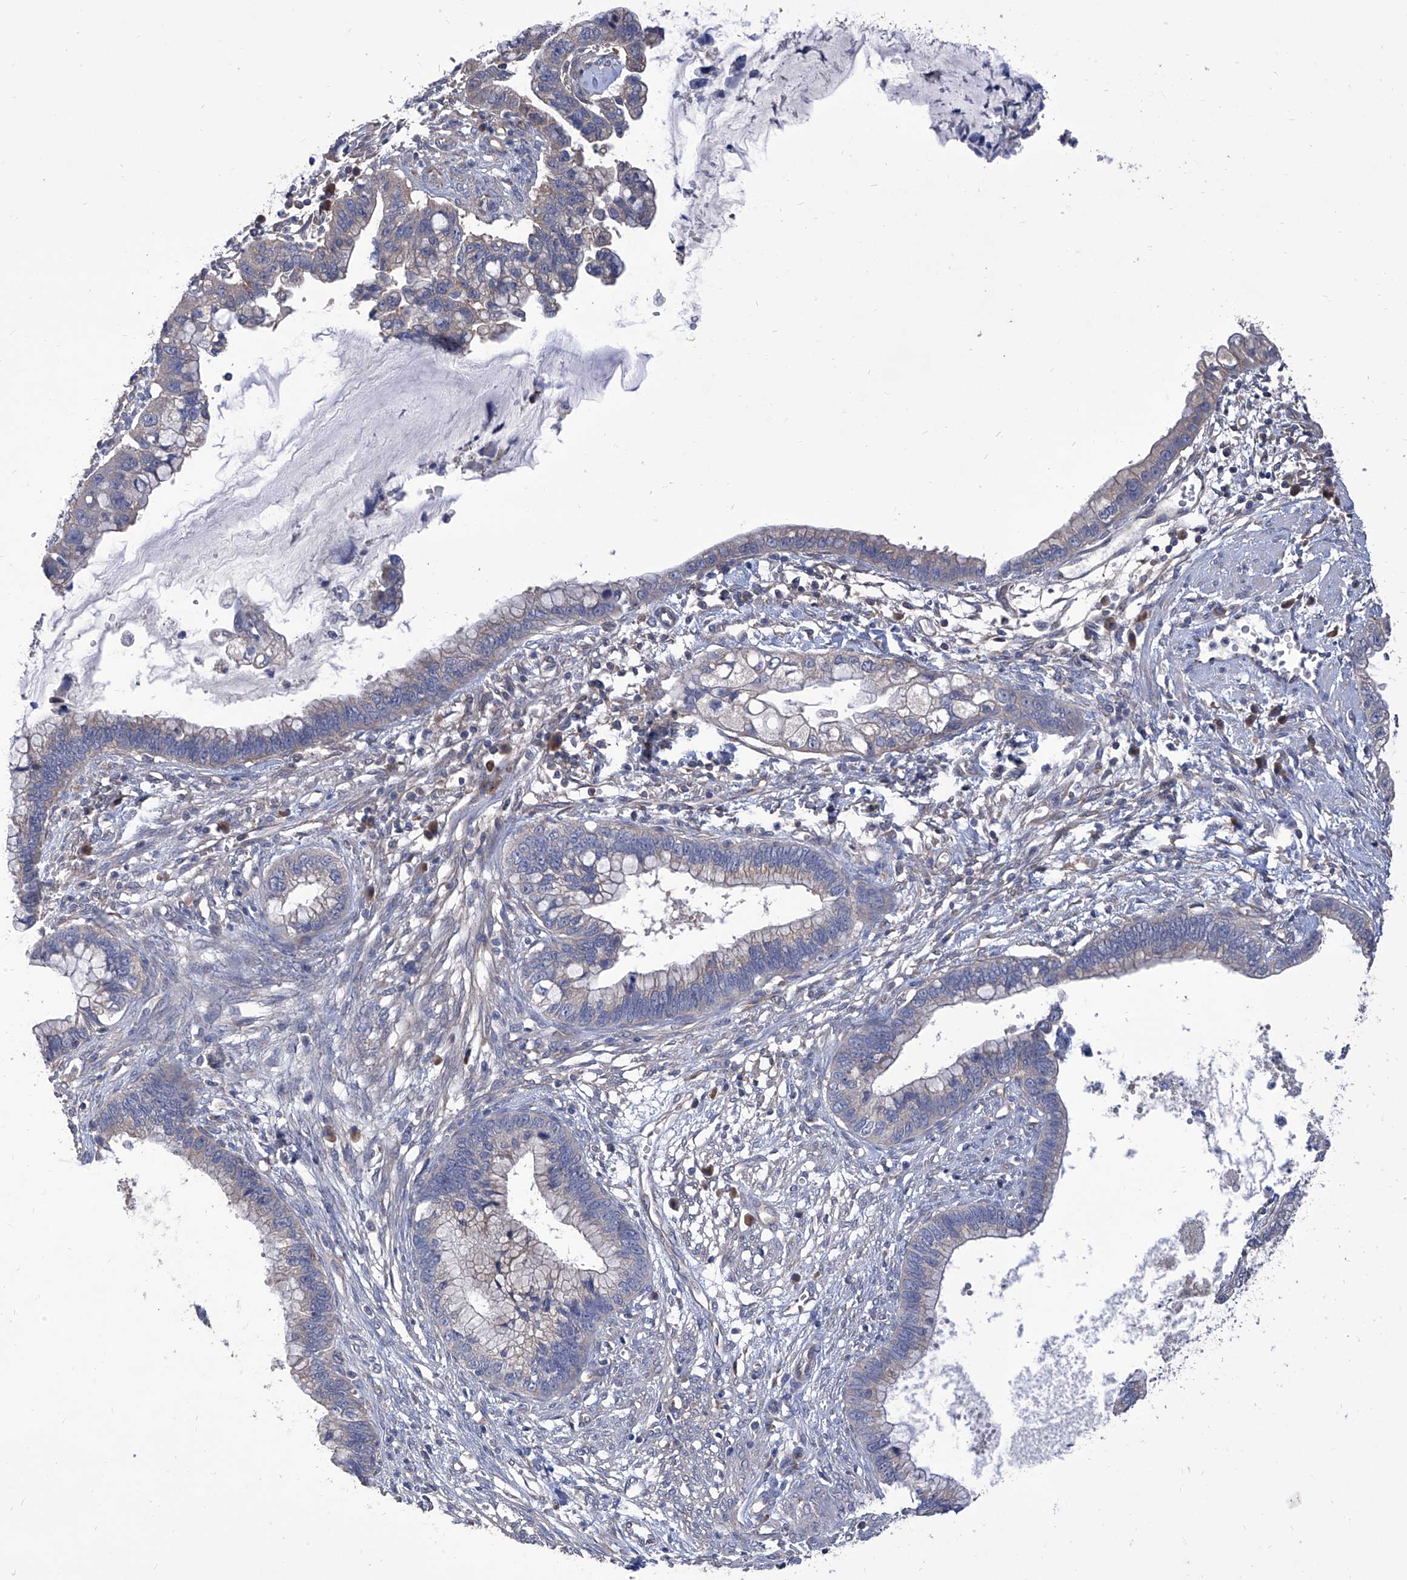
{"staining": {"intensity": "negative", "quantity": "none", "location": "none"}, "tissue": "cervical cancer", "cell_type": "Tumor cells", "image_type": "cancer", "snomed": [{"axis": "morphology", "description": "Adenocarcinoma, NOS"}, {"axis": "topography", "description": "Cervix"}], "caption": "The micrograph demonstrates no significant staining in tumor cells of cervical cancer (adenocarcinoma).", "gene": "TJAP1", "patient": {"sex": "female", "age": 44}}